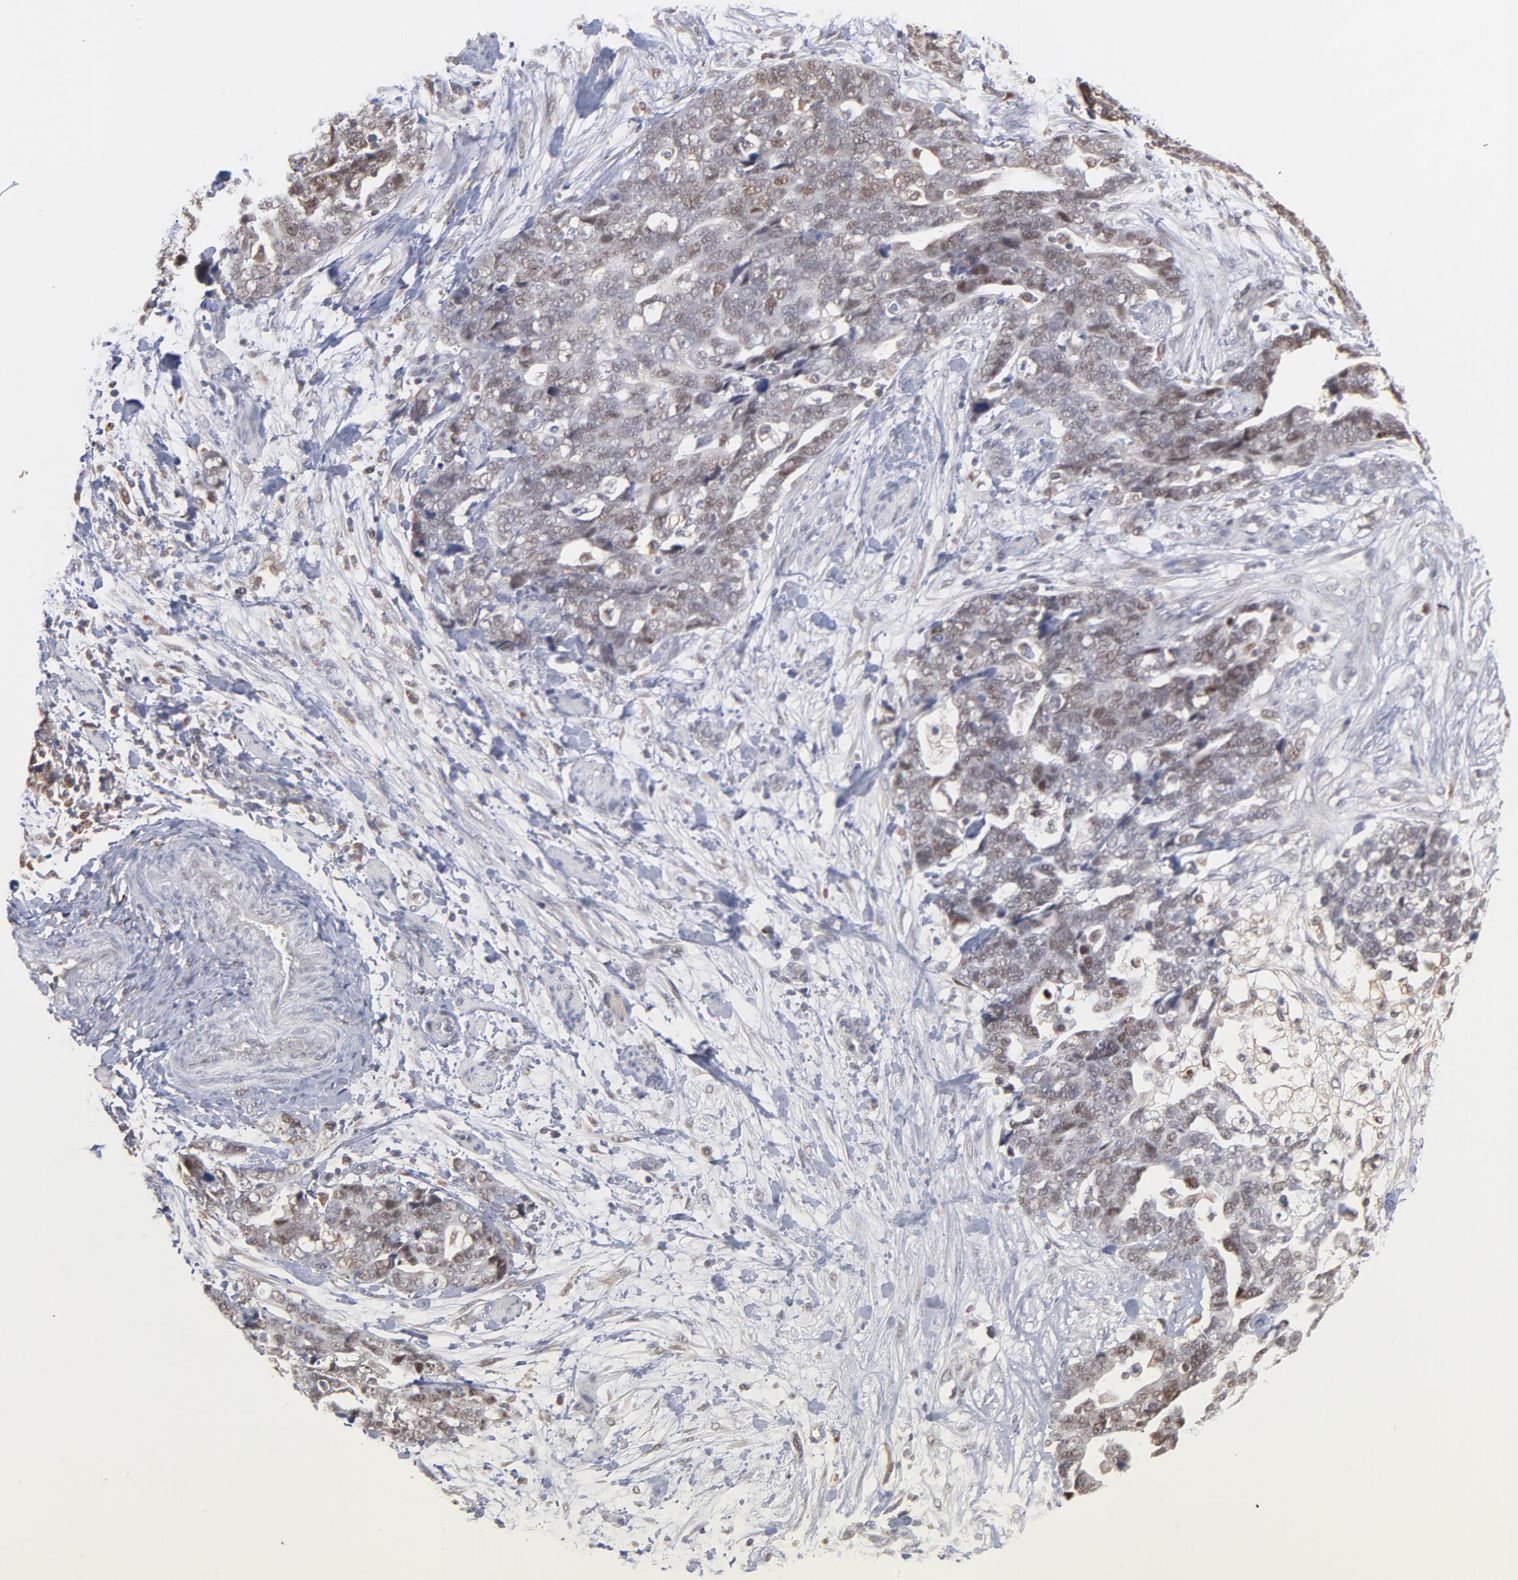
{"staining": {"intensity": "weak", "quantity": "<25%", "location": "nuclear"}, "tissue": "ovarian cancer", "cell_type": "Tumor cells", "image_type": "cancer", "snomed": [{"axis": "morphology", "description": "Normal tissue, NOS"}, {"axis": "morphology", "description": "Cystadenocarcinoma, serous, NOS"}, {"axis": "topography", "description": "Fallopian tube"}, {"axis": "topography", "description": "Ovary"}], "caption": "This is a histopathology image of IHC staining of ovarian cancer (serous cystadenocarcinoma), which shows no staining in tumor cells.", "gene": "OAS1", "patient": {"sex": "female", "age": 56}}